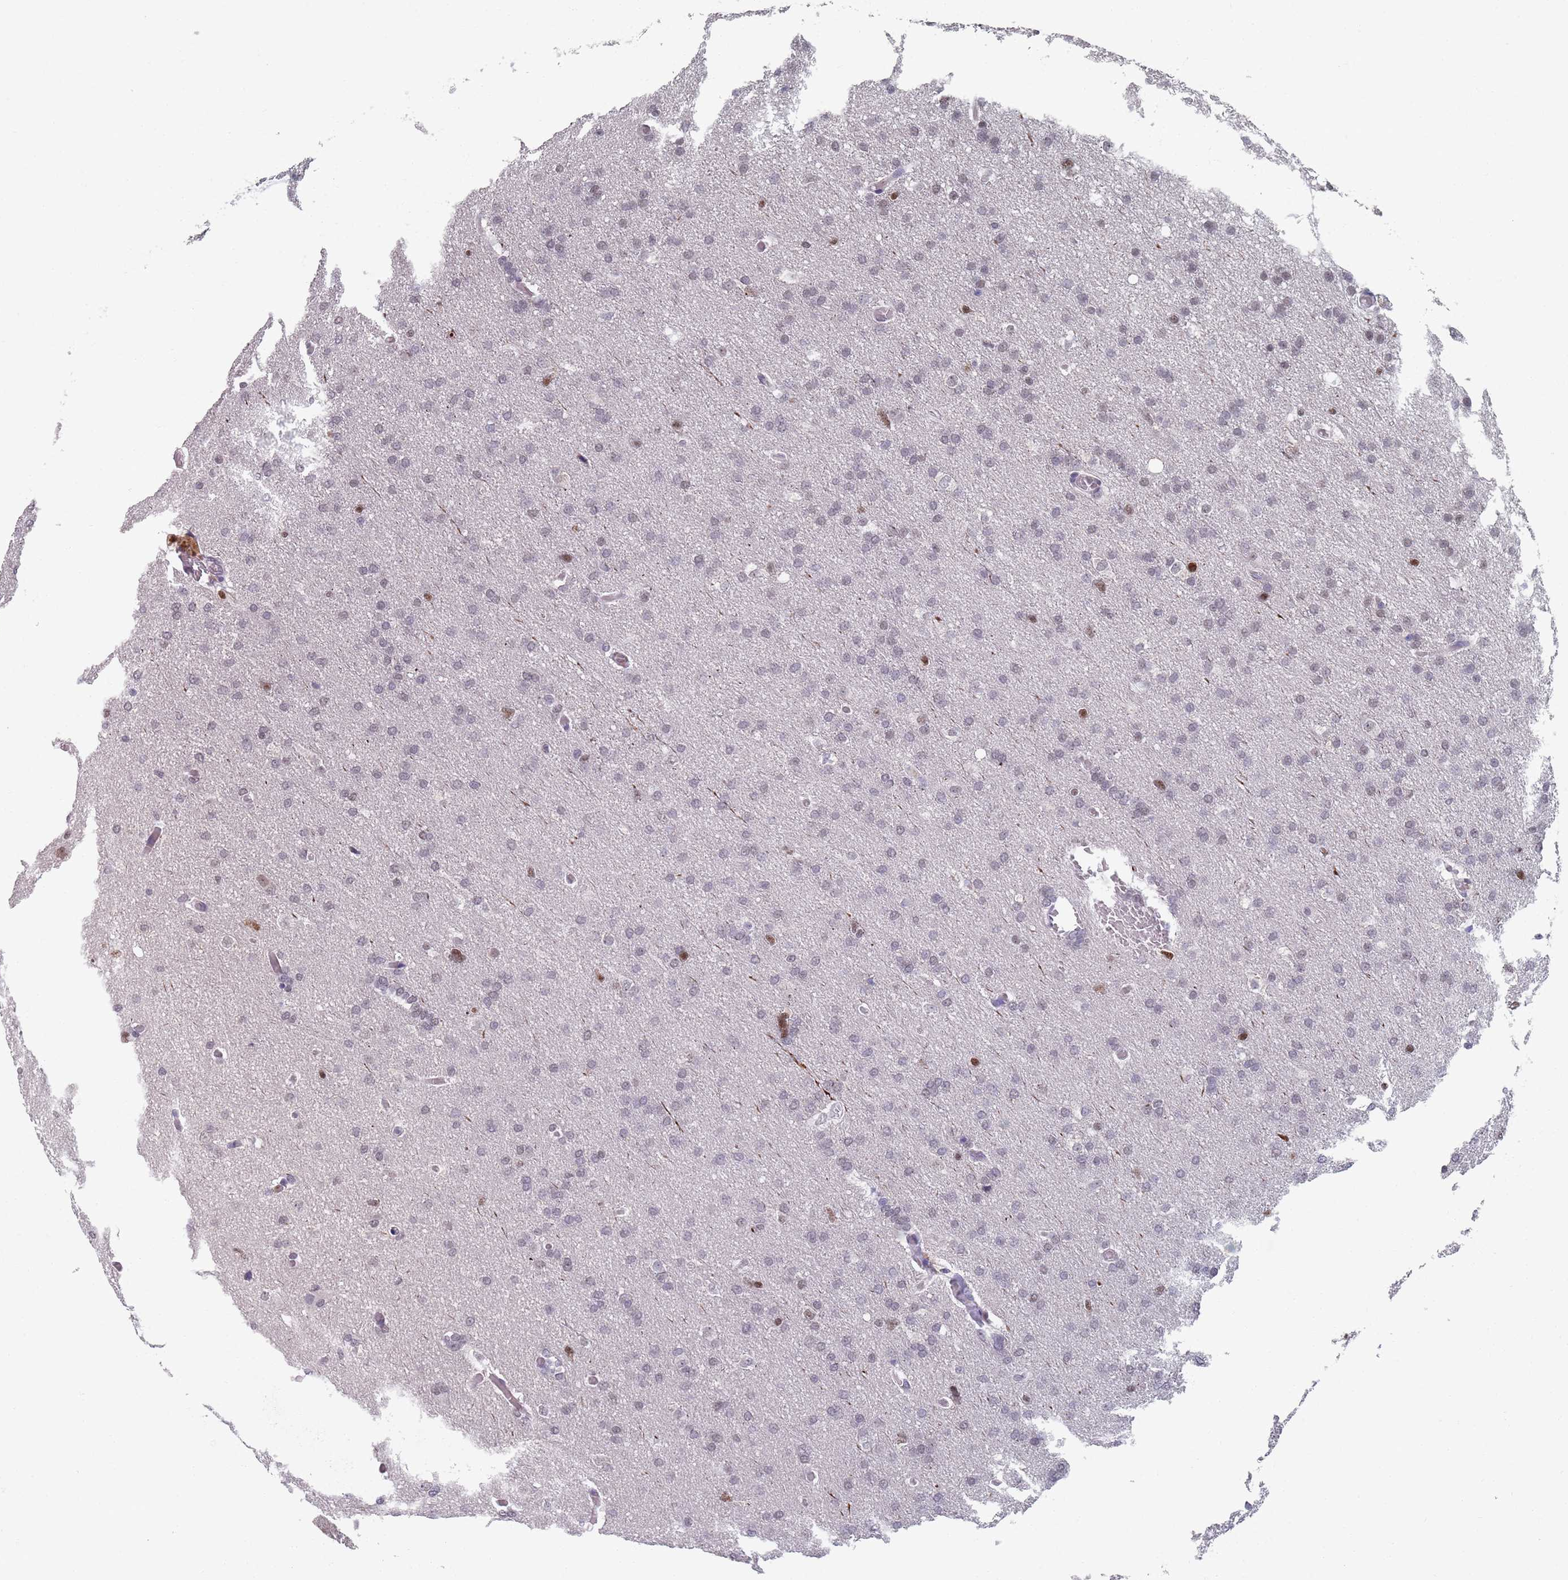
{"staining": {"intensity": "weak", "quantity": "<25%", "location": "nuclear"}, "tissue": "glioma", "cell_type": "Tumor cells", "image_type": "cancer", "snomed": [{"axis": "morphology", "description": "Glioma, malignant, High grade"}, {"axis": "topography", "description": "Cerebral cortex"}], "caption": "IHC of glioma shows no expression in tumor cells.", "gene": "SAMD1", "patient": {"sex": "female", "age": 36}}